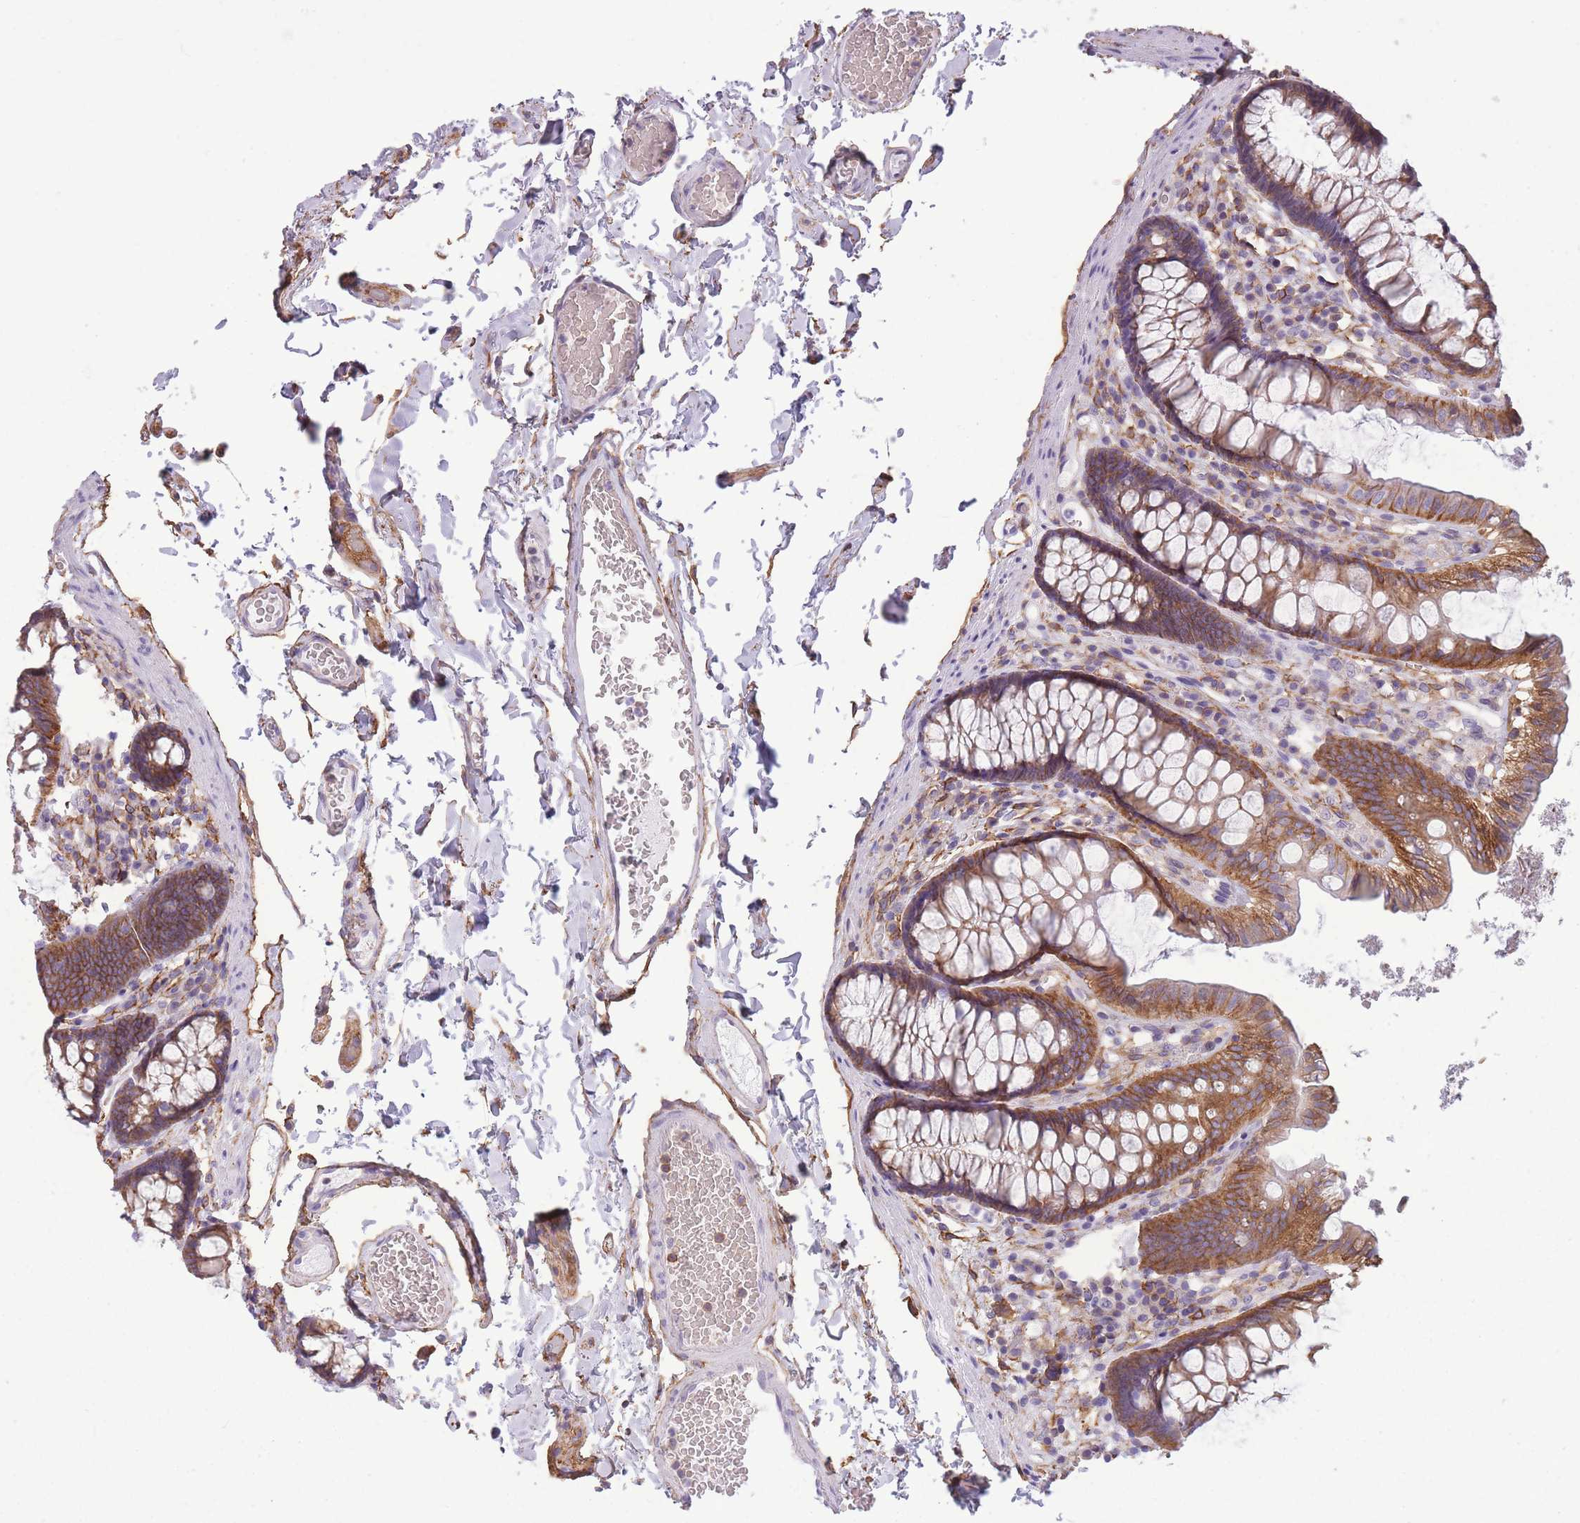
{"staining": {"intensity": "moderate", "quantity": ">75%", "location": "cytoplasmic/membranous"}, "tissue": "colon", "cell_type": "Endothelial cells", "image_type": "normal", "snomed": [{"axis": "morphology", "description": "Normal tissue, NOS"}, {"axis": "topography", "description": "Colon"}], "caption": "Moderate cytoplasmic/membranous staining is appreciated in approximately >75% of endothelial cells in benign colon. (brown staining indicates protein expression, while blue staining denotes nuclei).", "gene": "ADD1", "patient": {"sex": "male", "age": 84}}